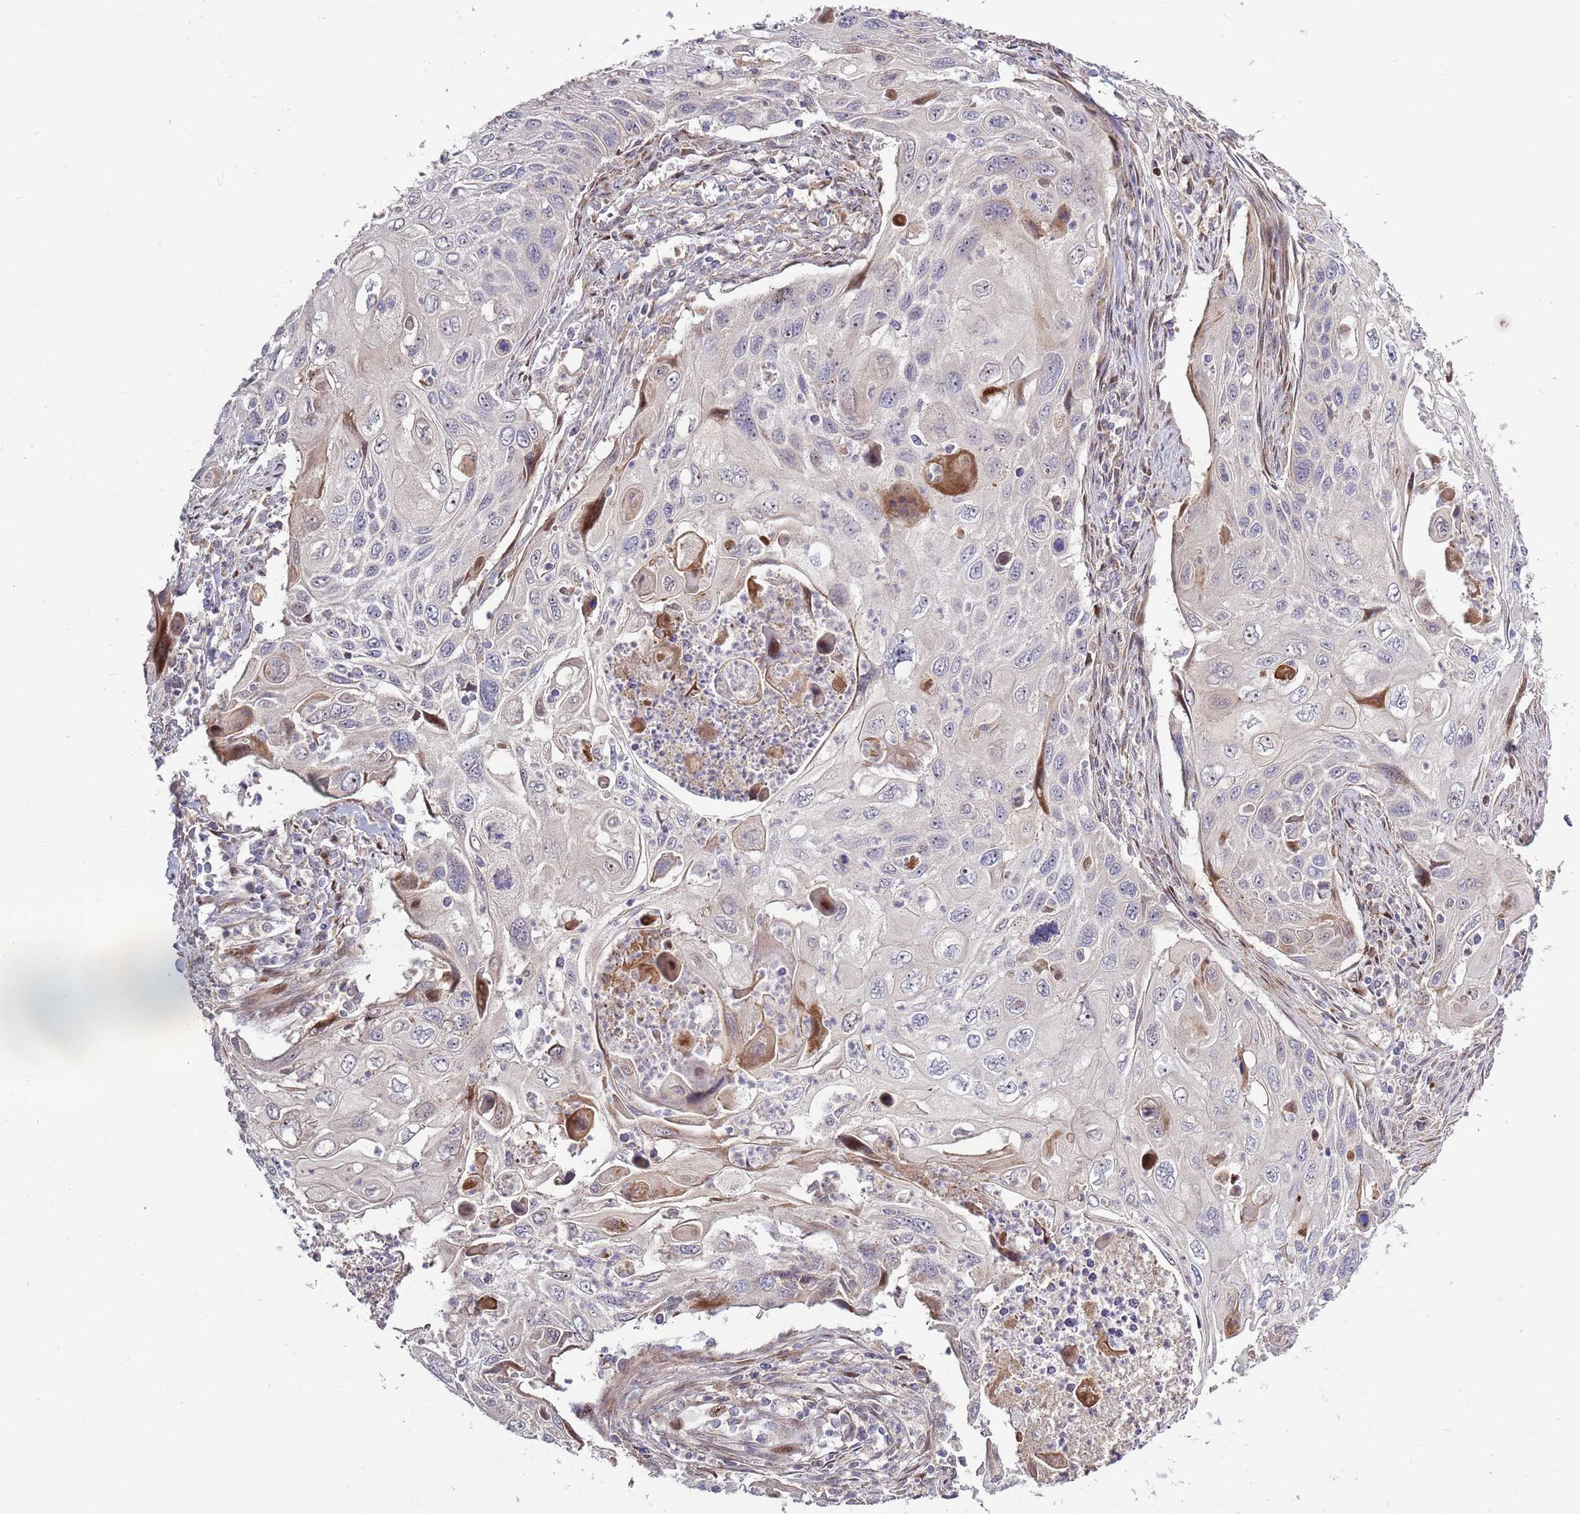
{"staining": {"intensity": "weak", "quantity": "<25%", "location": "nuclear"}, "tissue": "cervical cancer", "cell_type": "Tumor cells", "image_type": "cancer", "snomed": [{"axis": "morphology", "description": "Squamous cell carcinoma, NOS"}, {"axis": "topography", "description": "Cervix"}], "caption": "DAB immunohistochemical staining of cervical cancer (squamous cell carcinoma) displays no significant positivity in tumor cells. (DAB (3,3'-diaminobenzidine) immunohistochemistry visualized using brightfield microscopy, high magnification).", "gene": "SYNDIG1L", "patient": {"sex": "female", "age": 70}}